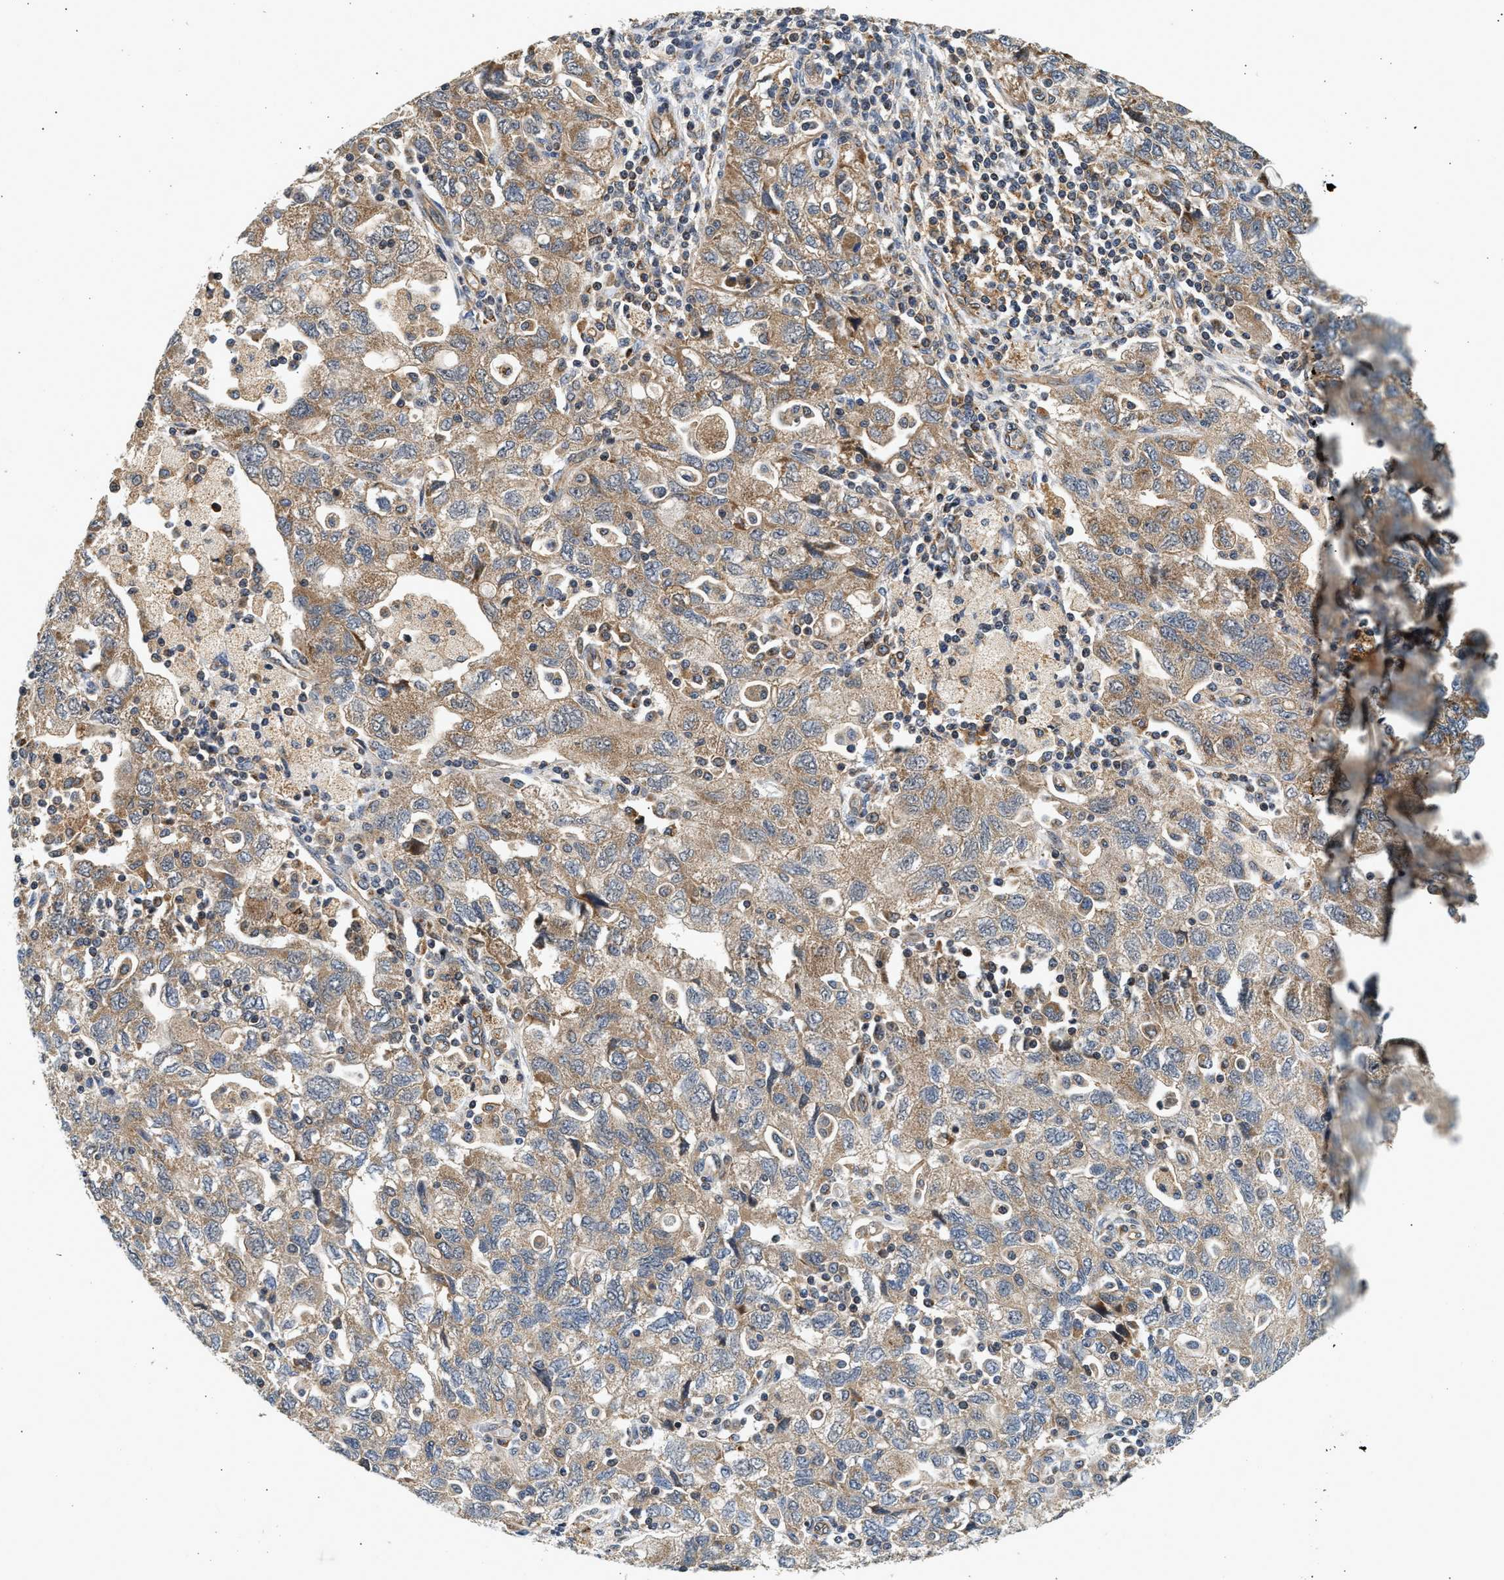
{"staining": {"intensity": "moderate", "quantity": ">75%", "location": "cytoplasmic/membranous"}, "tissue": "ovarian cancer", "cell_type": "Tumor cells", "image_type": "cancer", "snomed": [{"axis": "morphology", "description": "Carcinoma, NOS"}, {"axis": "morphology", "description": "Cystadenocarcinoma, serous, NOS"}, {"axis": "topography", "description": "Ovary"}], "caption": "The image demonstrates immunohistochemical staining of ovarian cancer (serous cystadenocarcinoma). There is moderate cytoplasmic/membranous staining is present in approximately >75% of tumor cells.", "gene": "DUSP14", "patient": {"sex": "female", "age": 69}}